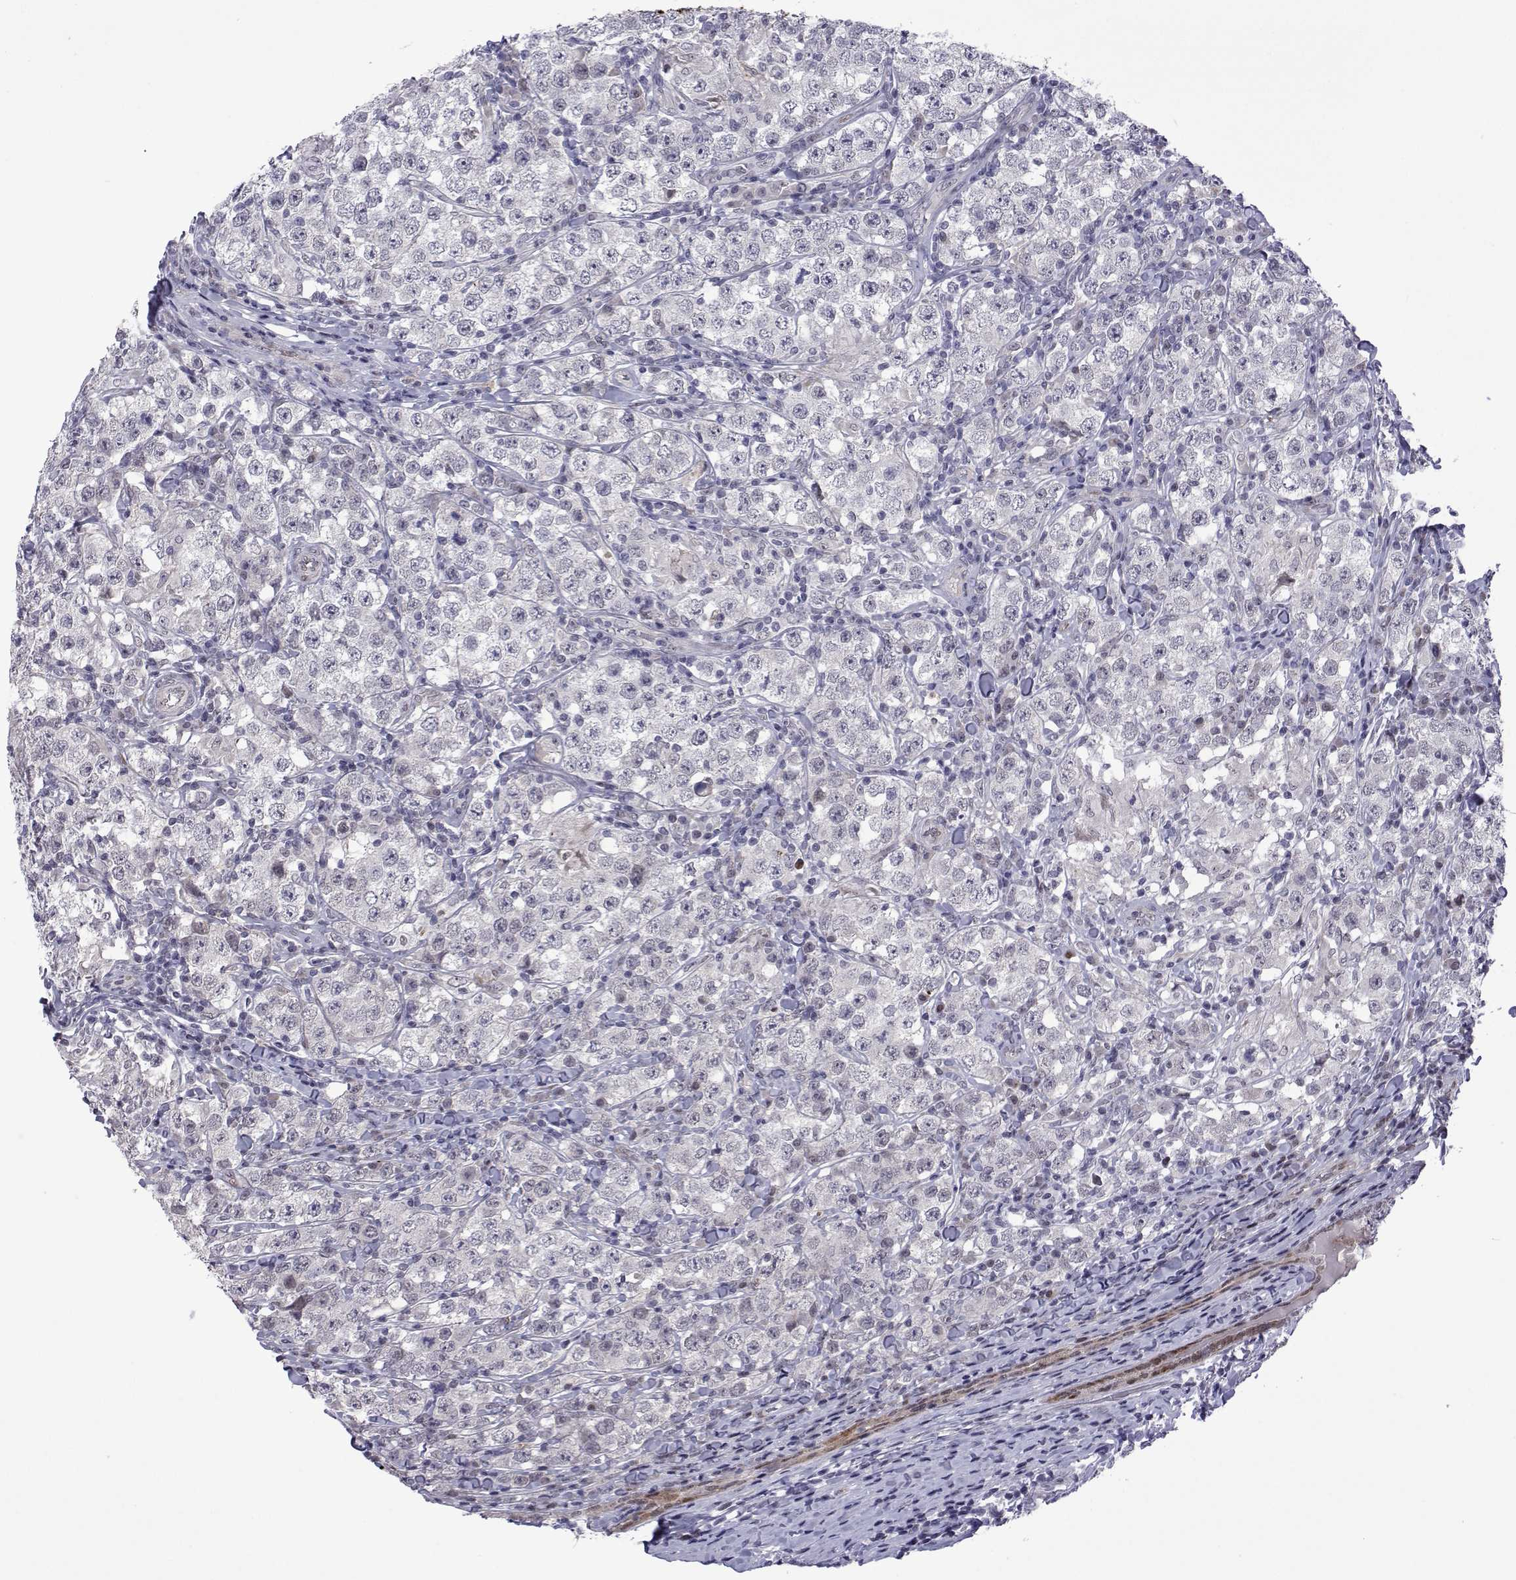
{"staining": {"intensity": "negative", "quantity": "none", "location": "none"}, "tissue": "testis cancer", "cell_type": "Tumor cells", "image_type": "cancer", "snomed": [{"axis": "morphology", "description": "Seminoma, NOS"}, {"axis": "morphology", "description": "Carcinoma, Embryonal, NOS"}, {"axis": "topography", "description": "Testis"}], "caption": "Testis seminoma stained for a protein using immunohistochemistry exhibits no staining tumor cells.", "gene": "EFCAB3", "patient": {"sex": "male", "age": 41}}